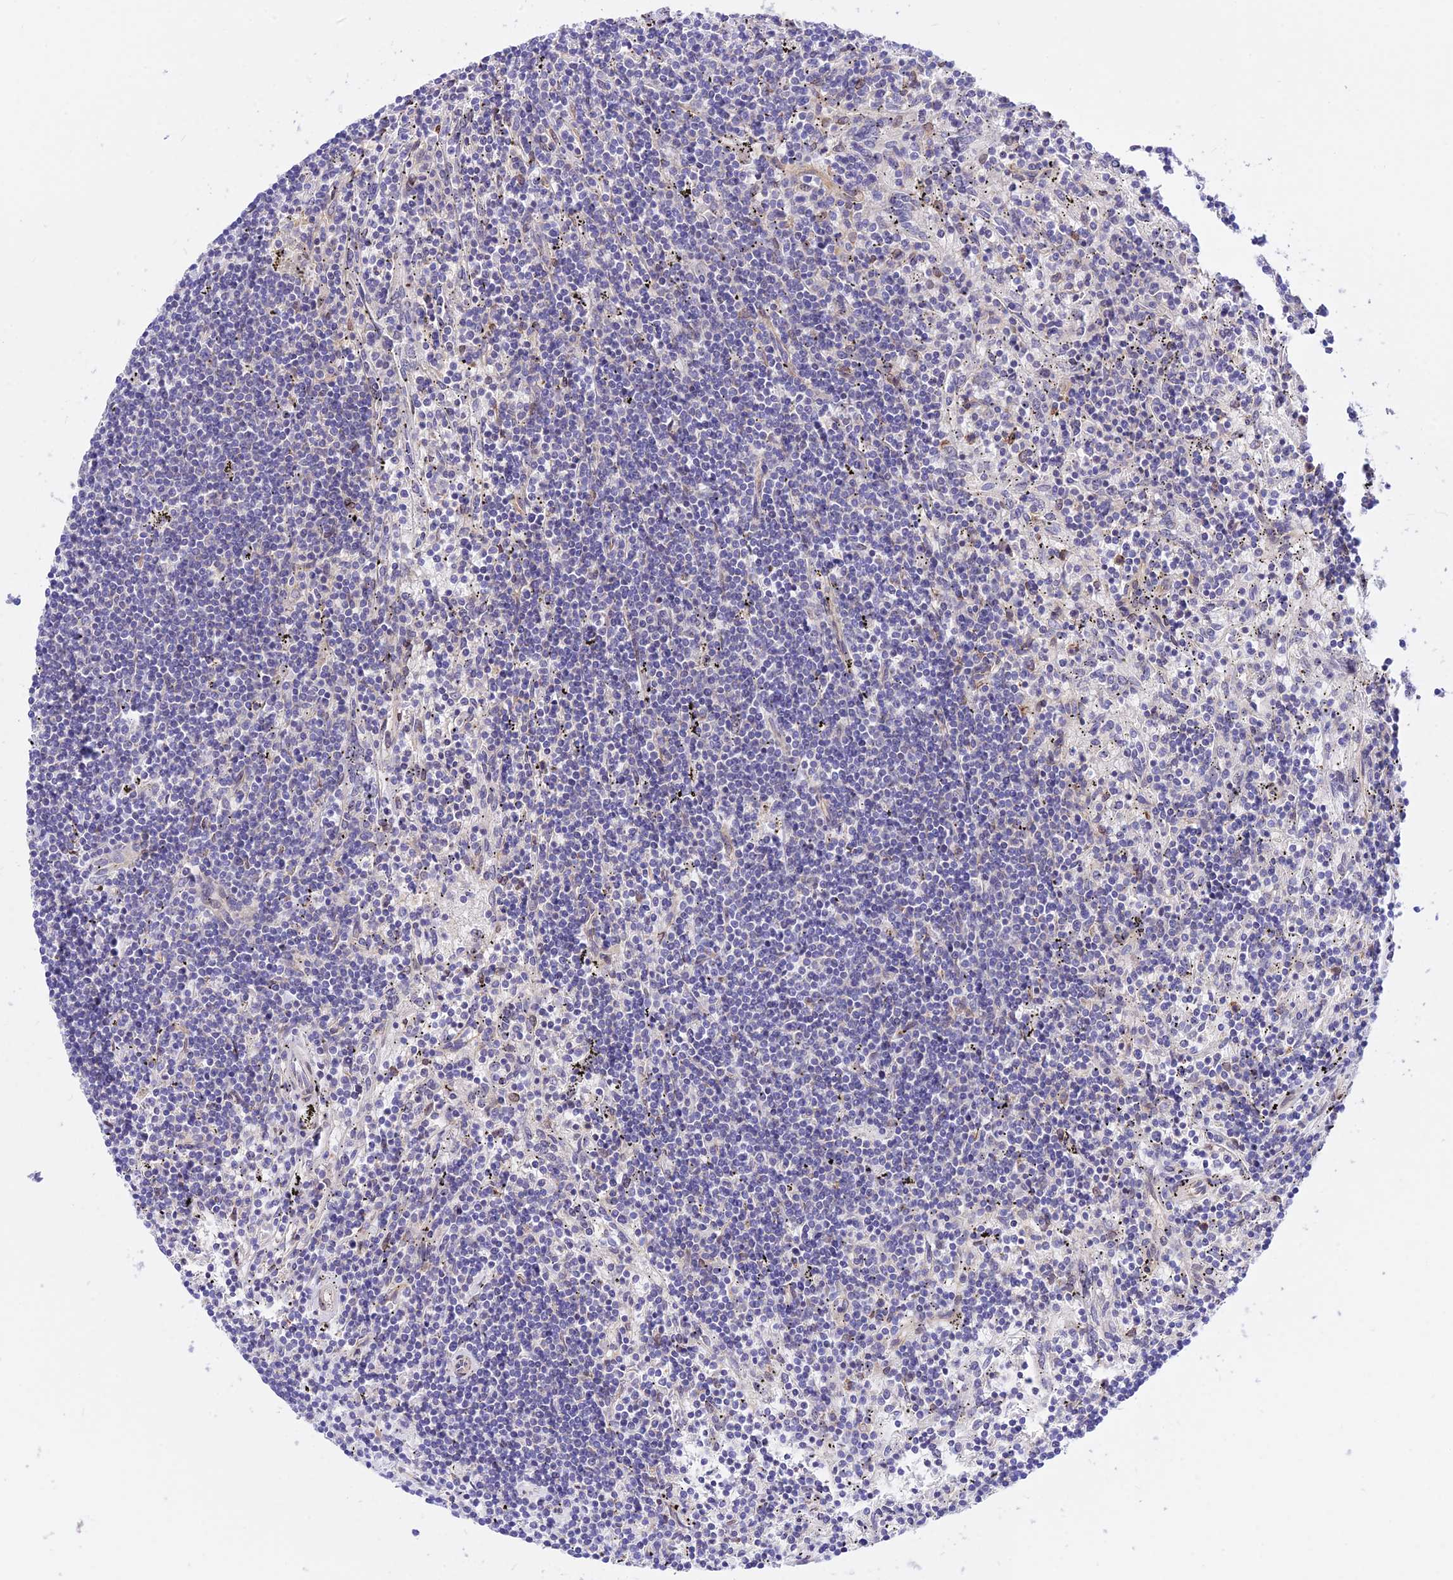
{"staining": {"intensity": "negative", "quantity": "none", "location": "none"}, "tissue": "lymphoma", "cell_type": "Tumor cells", "image_type": "cancer", "snomed": [{"axis": "morphology", "description": "Malignant lymphoma, non-Hodgkin's type, Low grade"}, {"axis": "topography", "description": "Spleen"}], "caption": "High power microscopy photomicrograph of an immunohistochemistry (IHC) histopathology image of lymphoma, revealing no significant positivity in tumor cells.", "gene": "TRIM43B", "patient": {"sex": "male", "age": 76}}